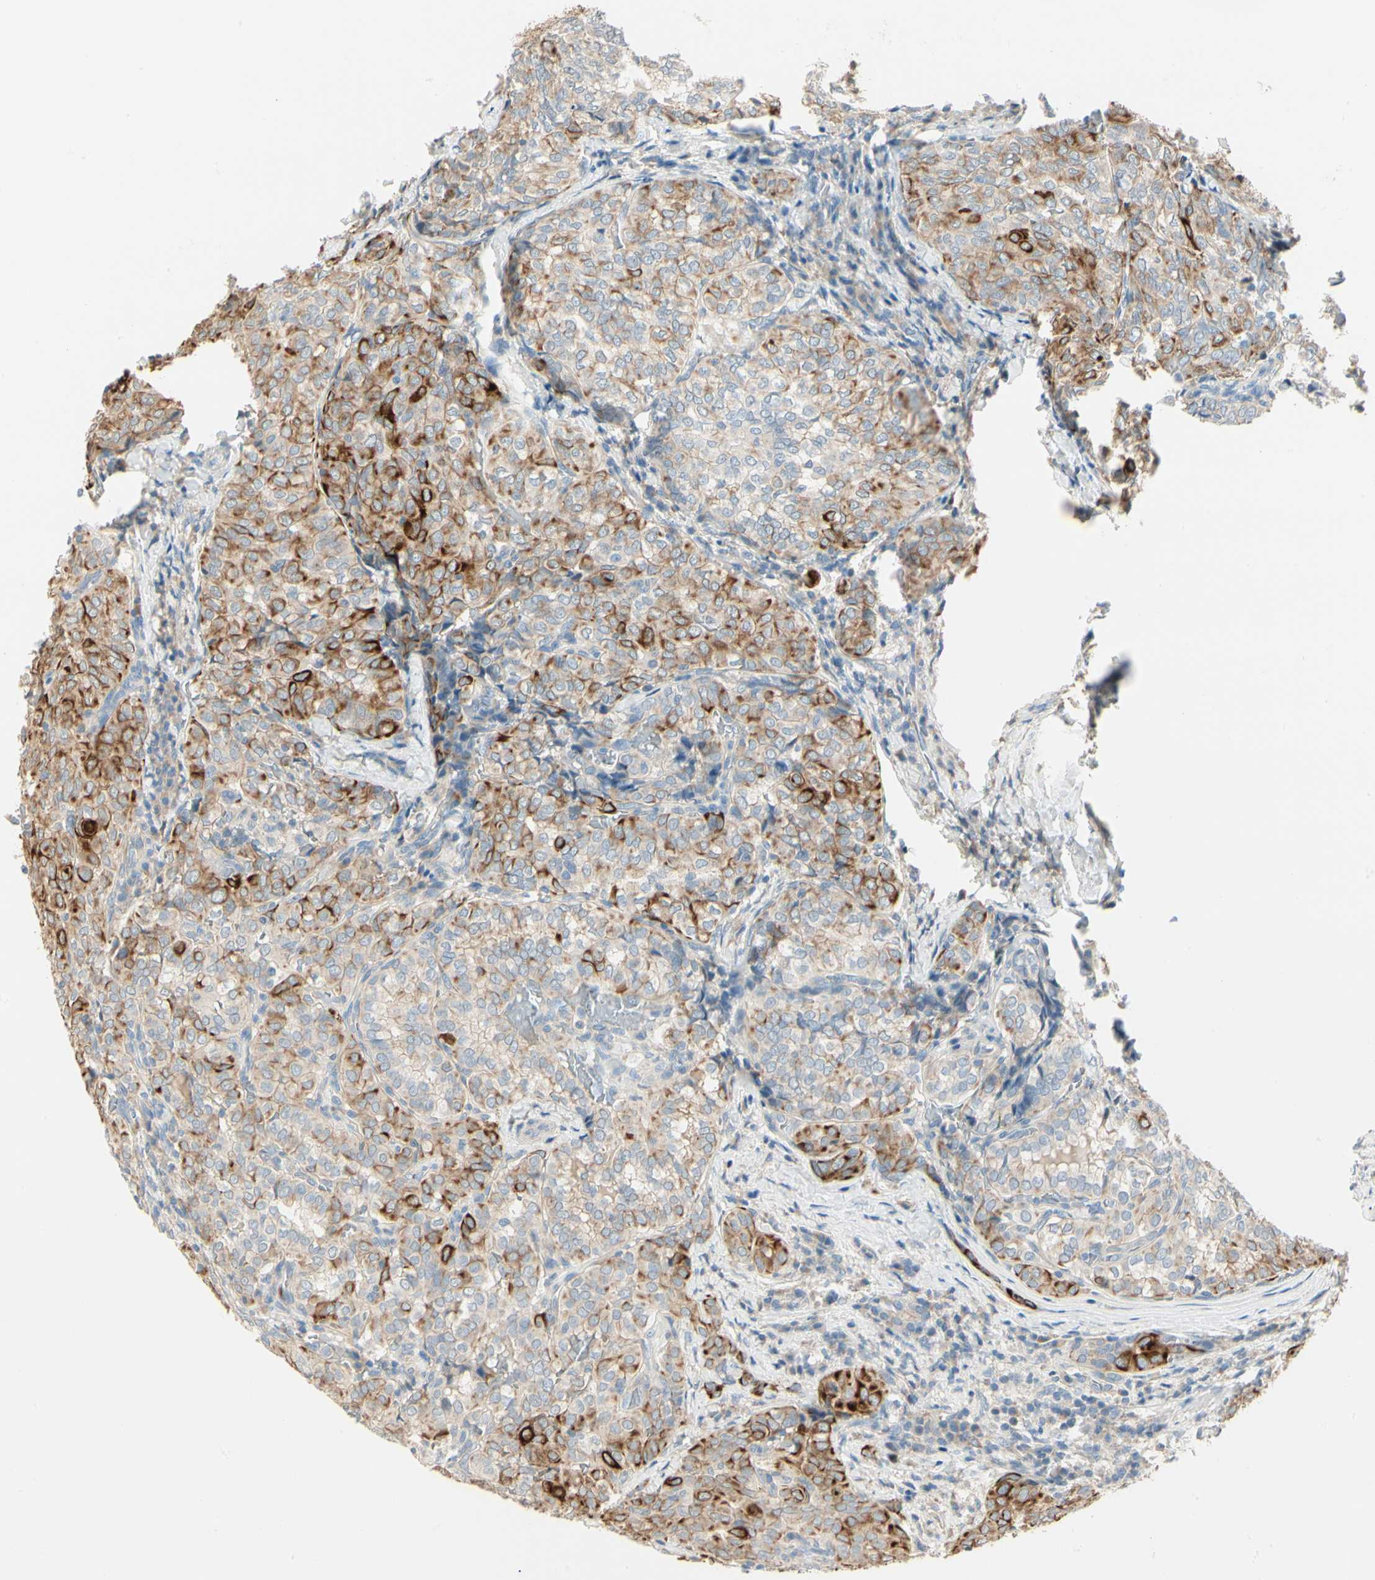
{"staining": {"intensity": "strong", "quantity": "25%-75%", "location": "cytoplasmic/membranous"}, "tissue": "thyroid cancer", "cell_type": "Tumor cells", "image_type": "cancer", "snomed": [{"axis": "morphology", "description": "Normal tissue, NOS"}, {"axis": "morphology", "description": "Papillary adenocarcinoma, NOS"}, {"axis": "topography", "description": "Thyroid gland"}], "caption": "A micrograph of thyroid cancer (papillary adenocarcinoma) stained for a protein displays strong cytoplasmic/membranous brown staining in tumor cells. (DAB = brown stain, brightfield microscopy at high magnification).", "gene": "DUSP12", "patient": {"sex": "female", "age": 30}}